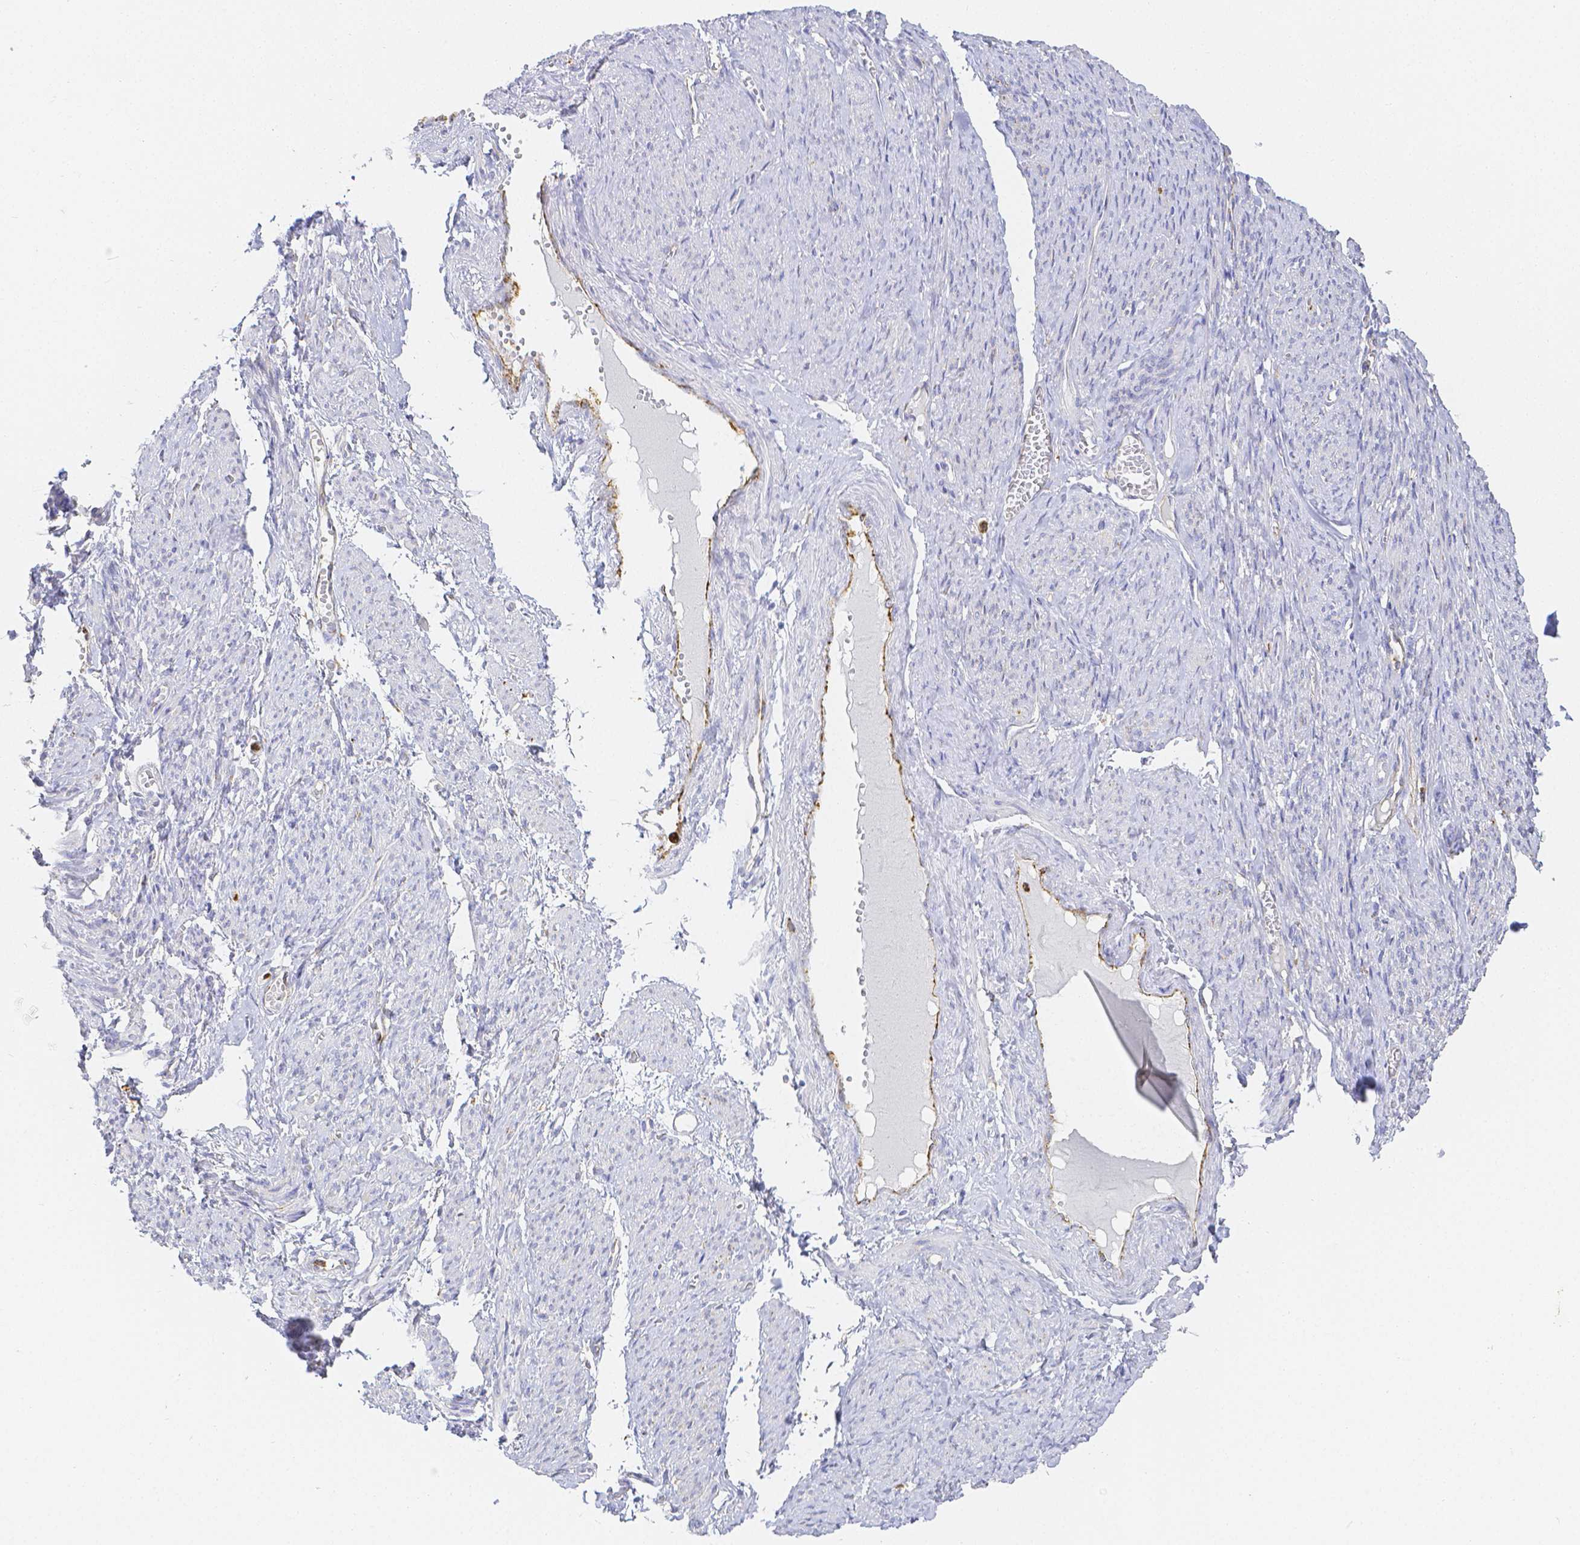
{"staining": {"intensity": "negative", "quantity": "none", "location": "none"}, "tissue": "smooth muscle", "cell_type": "Smooth muscle cells", "image_type": "normal", "snomed": [{"axis": "morphology", "description": "Normal tissue, NOS"}, {"axis": "topography", "description": "Smooth muscle"}], "caption": "The immunohistochemistry (IHC) photomicrograph has no significant staining in smooth muscle cells of smooth muscle.", "gene": "SMURF1", "patient": {"sex": "female", "age": 65}}